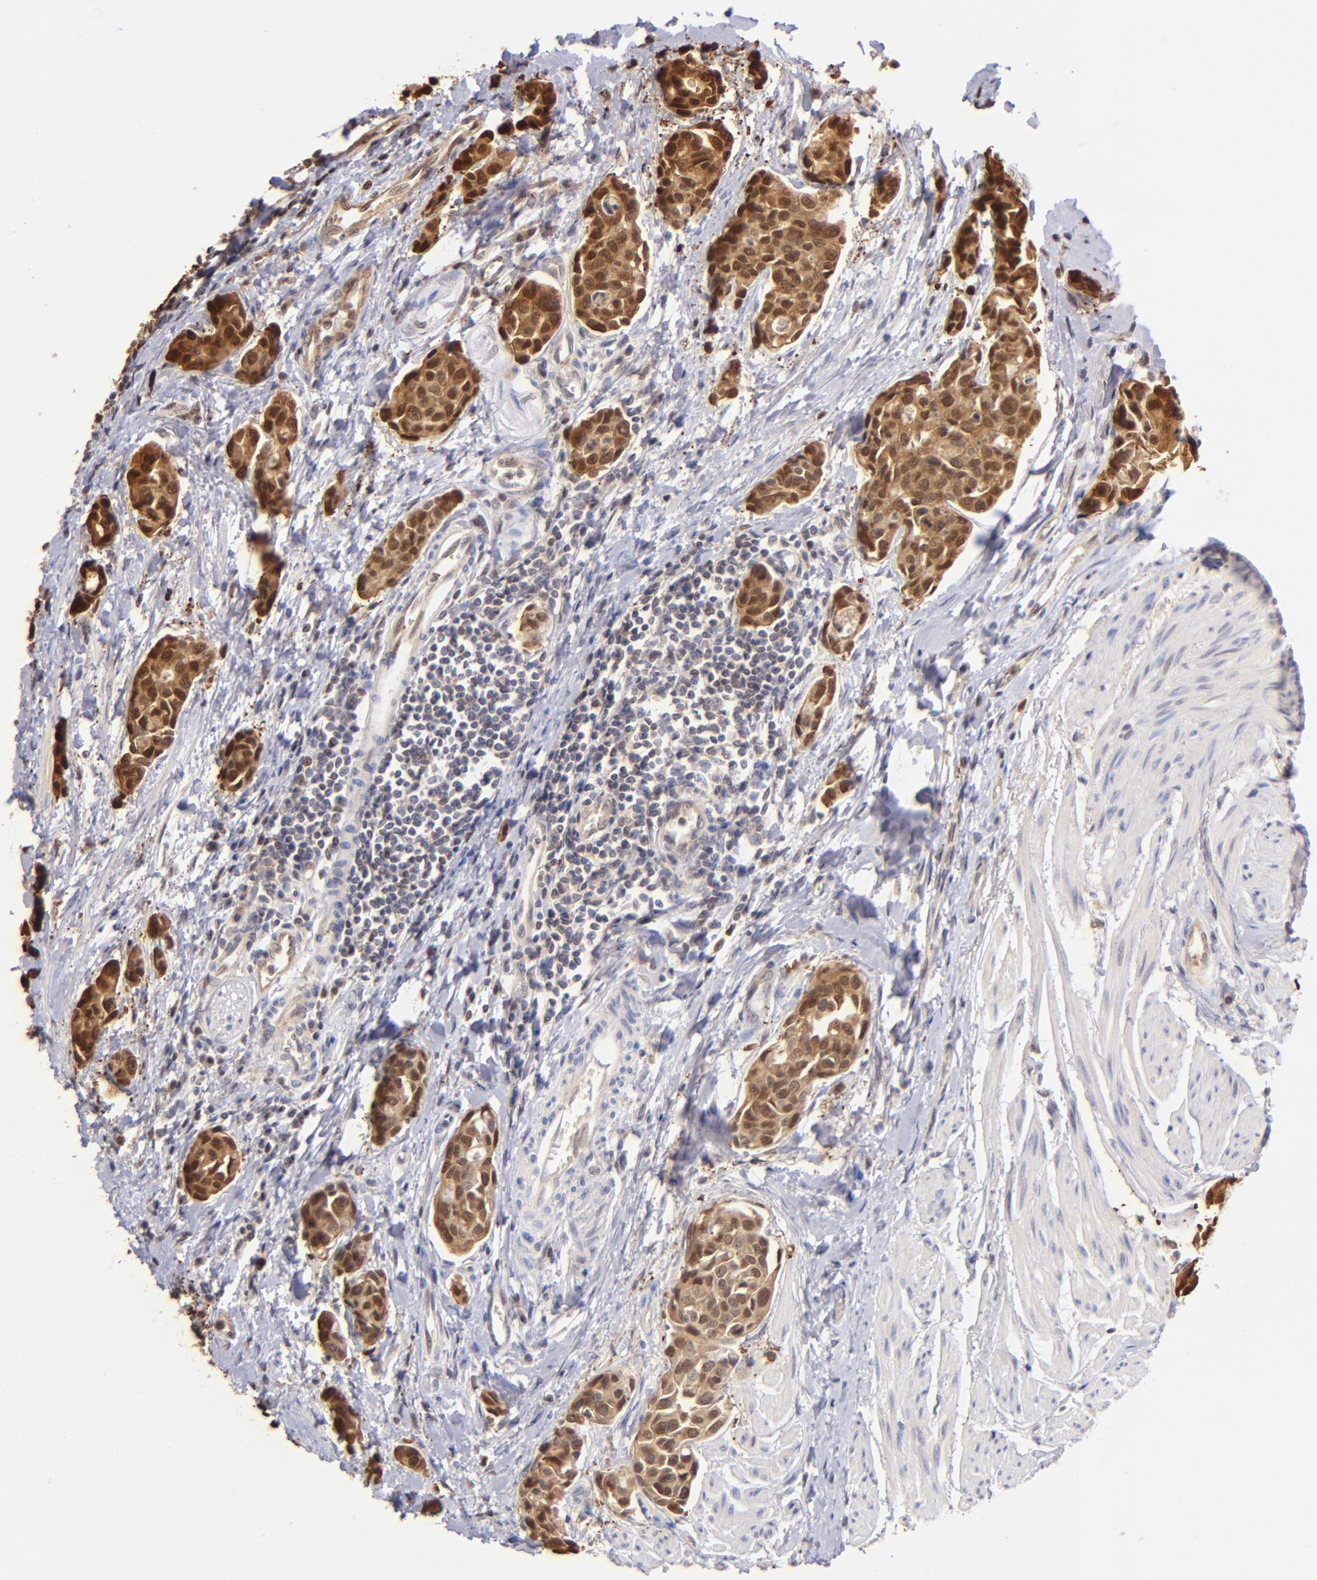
{"staining": {"intensity": "strong", "quantity": ">75%", "location": "cytoplasmic/membranous,nuclear"}, "tissue": "urothelial cancer", "cell_type": "Tumor cells", "image_type": "cancer", "snomed": [{"axis": "morphology", "description": "Urothelial carcinoma, High grade"}, {"axis": "topography", "description": "Urinary bladder"}], "caption": "DAB immunohistochemical staining of urothelial carcinoma (high-grade) displays strong cytoplasmic/membranous and nuclear protein expression in approximately >75% of tumor cells.", "gene": "YWHAB", "patient": {"sex": "male", "age": 78}}